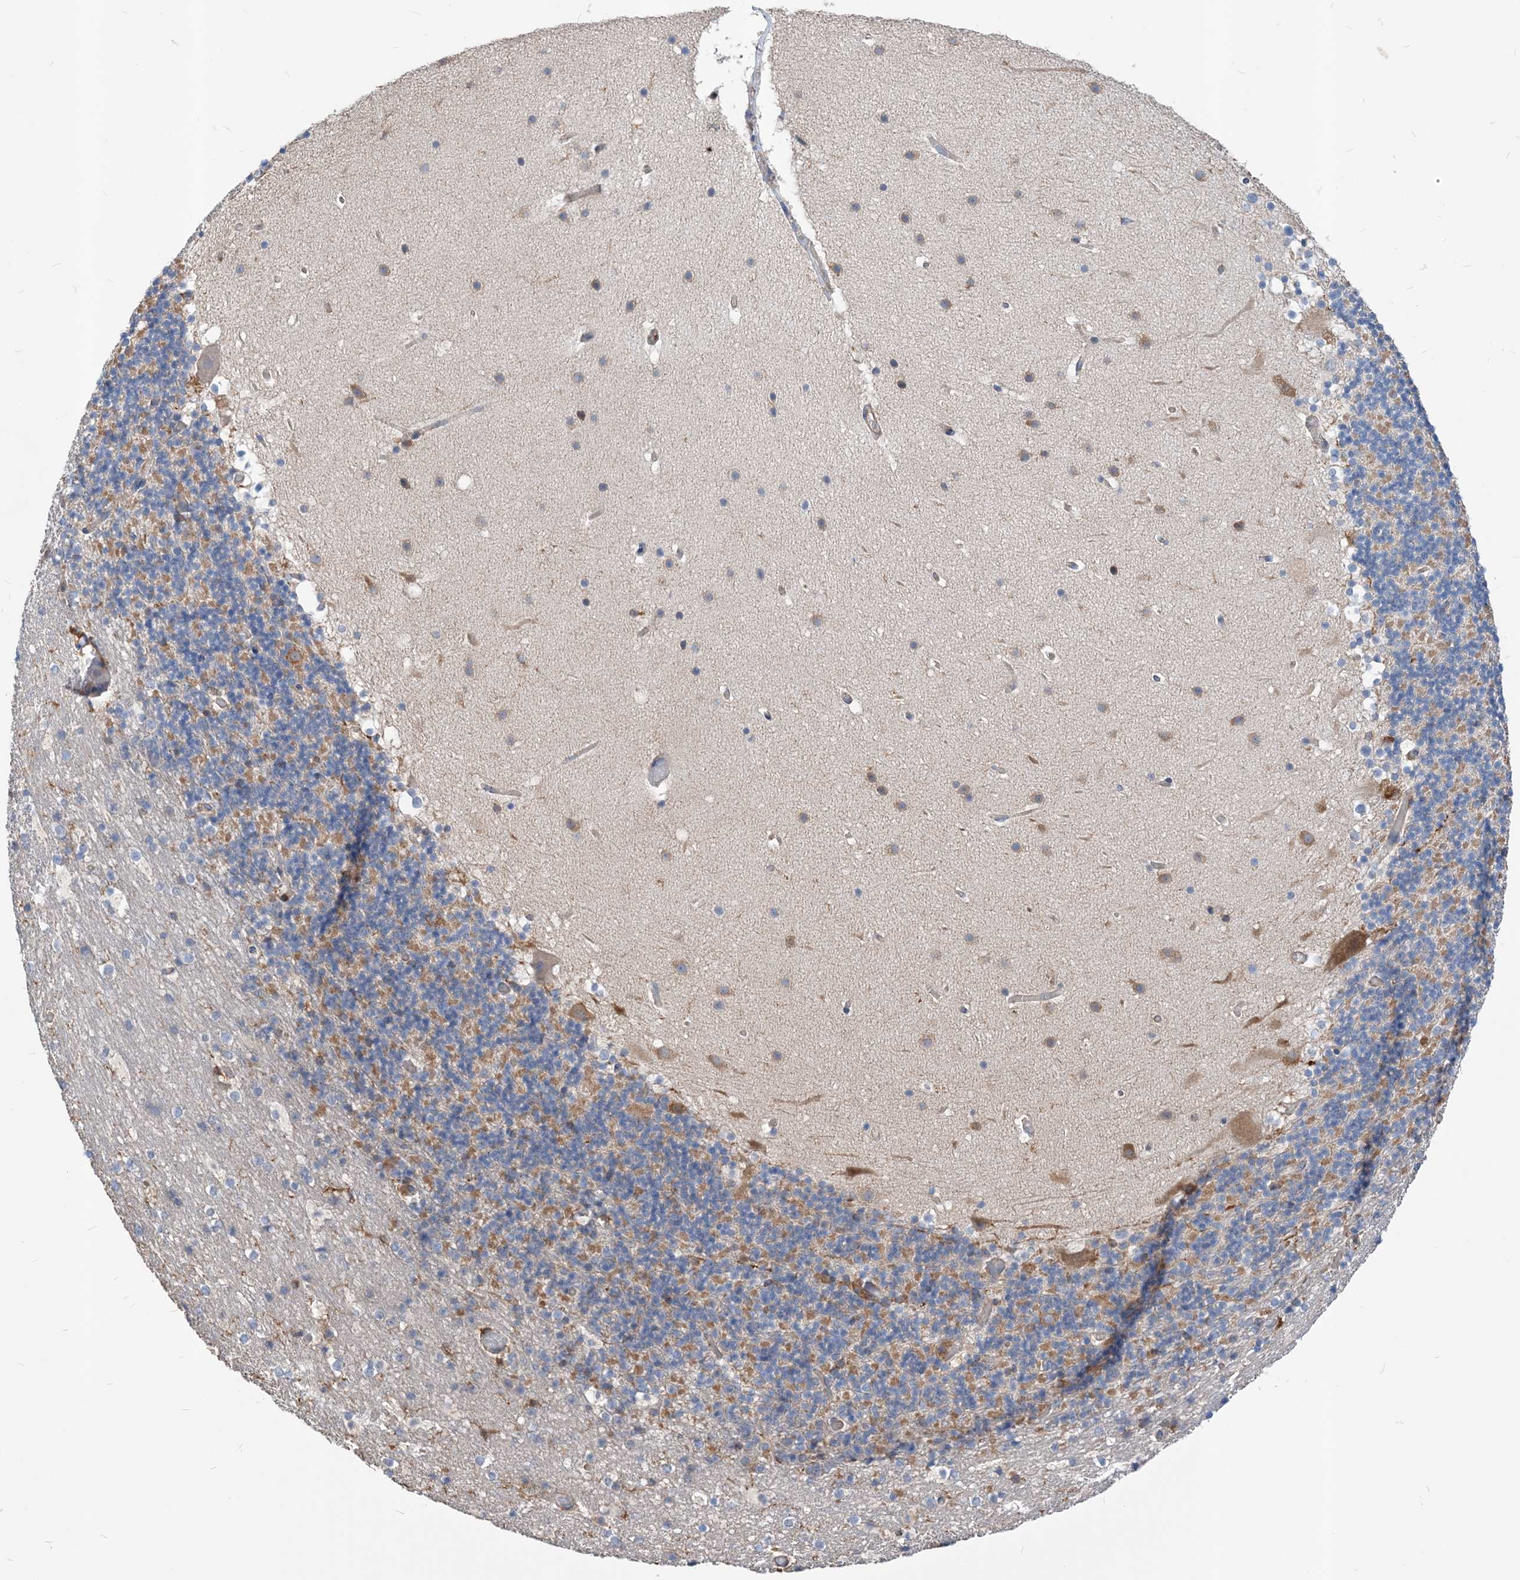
{"staining": {"intensity": "moderate", "quantity": "25%-75%", "location": "cytoplasmic/membranous"}, "tissue": "cerebellum", "cell_type": "Cells in granular layer", "image_type": "normal", "snomed": [{"axis": "morphology", "description": "Normal tissue, NOS"}, {"axis": "topography", "description": "Cerebellum"}], "caption": "Cerebellum stained with a brown dye demonstrates moderate cytoplasmic/membranous positive positivity in approximately 25%-75% of cells in granular layer.", "gene": "PARVG", "patient": {"sex": "male", "age": 57}}